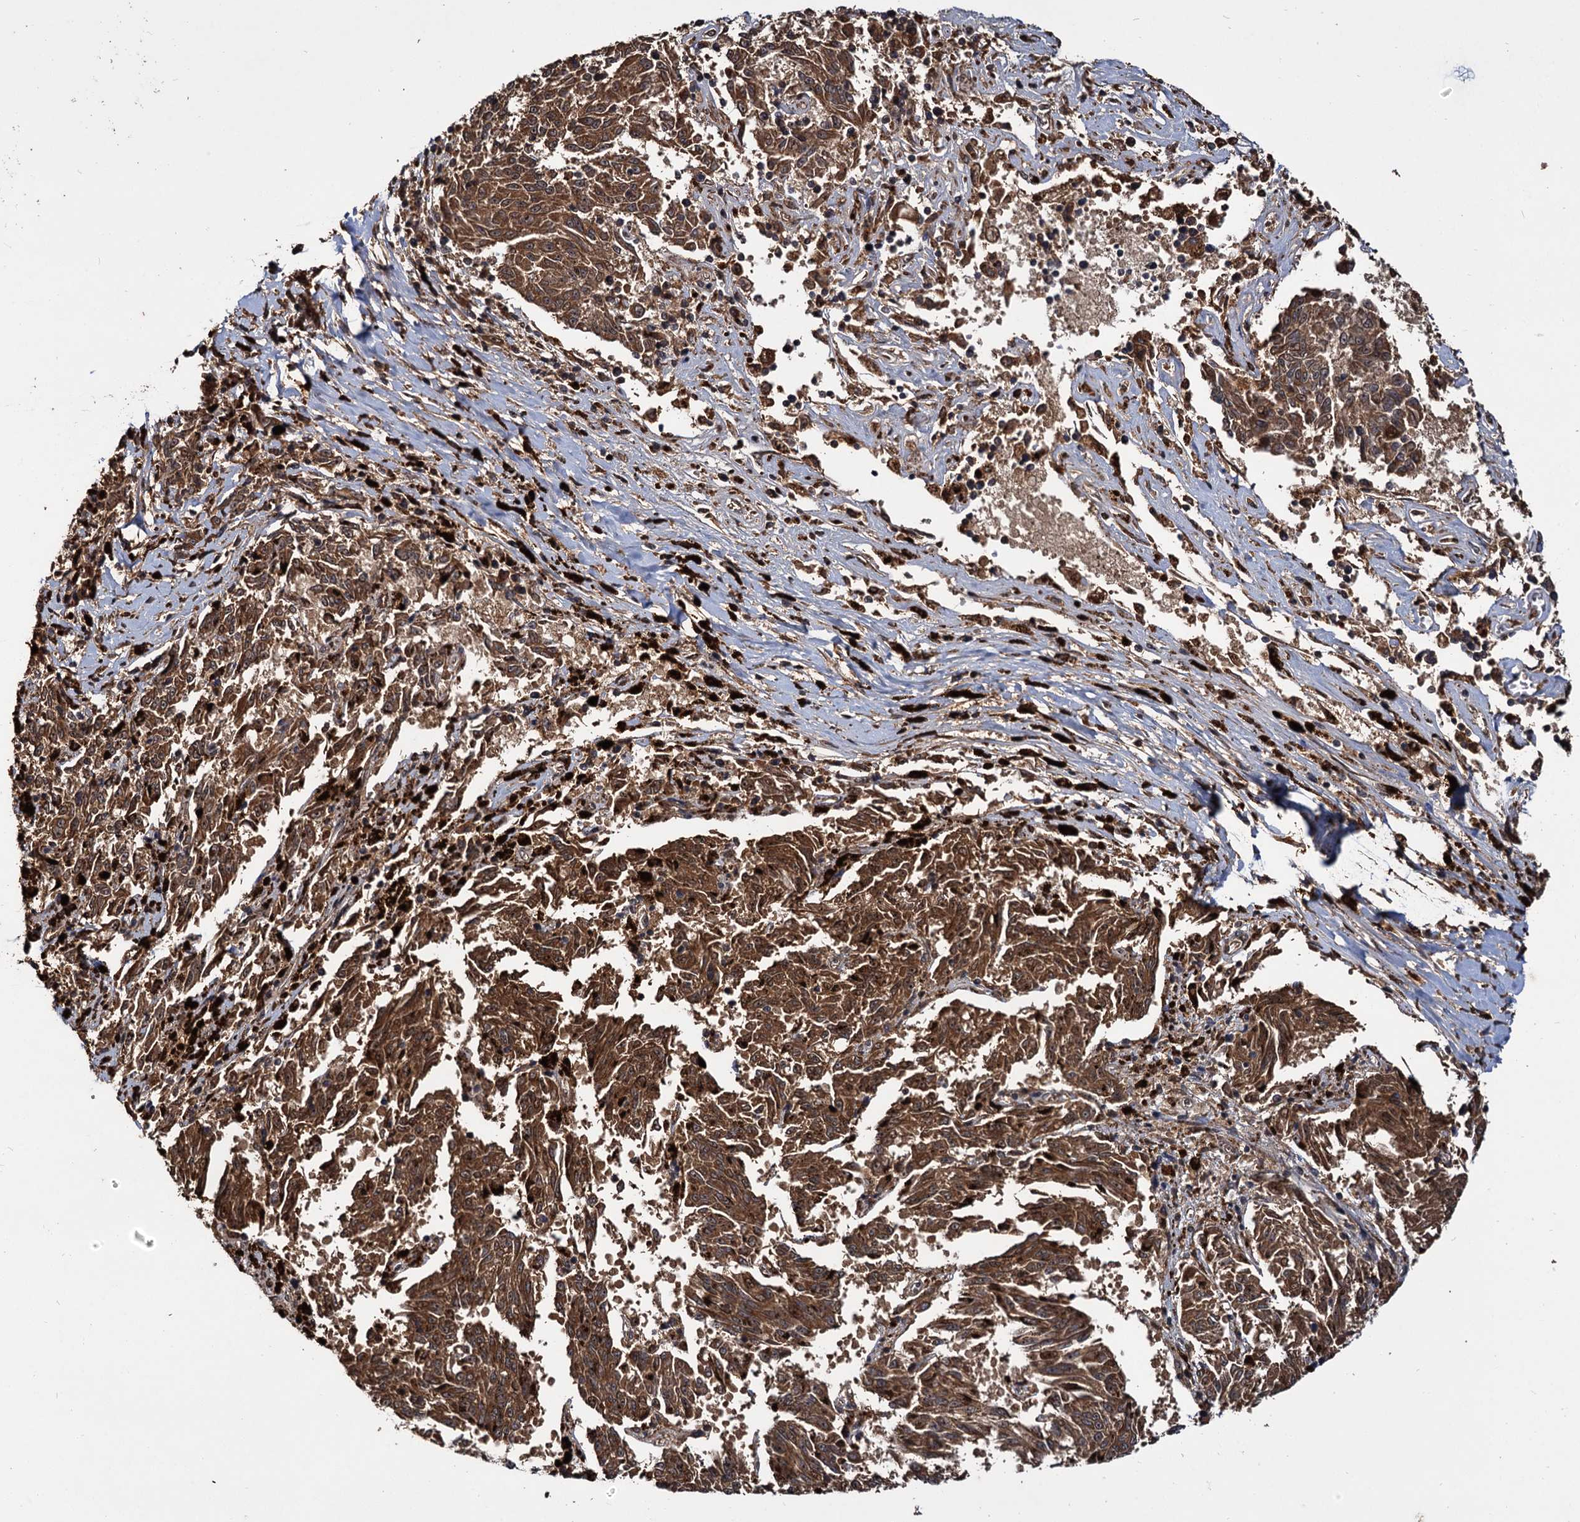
{"staining": {"intensity": "moderate", "quantity": ">75%", "location": "cytoplasmic/membranous"}, "tissue": "melanoma", "cell_type": "Tumor cells", "image_type": "cancer", "snomed": [{"axis": "morphology", "description": "Malignant melanoma, NOS"}, {"axis": "topography", "description": "Skin"}], "caption": "The immunohistochemical stain highlights moderate cytoplasmic/membranous positivity in tumor cells of malignant melanoma tissue.", "gene": "CEP192", "patient": {"sex": "female", "age": 72}}